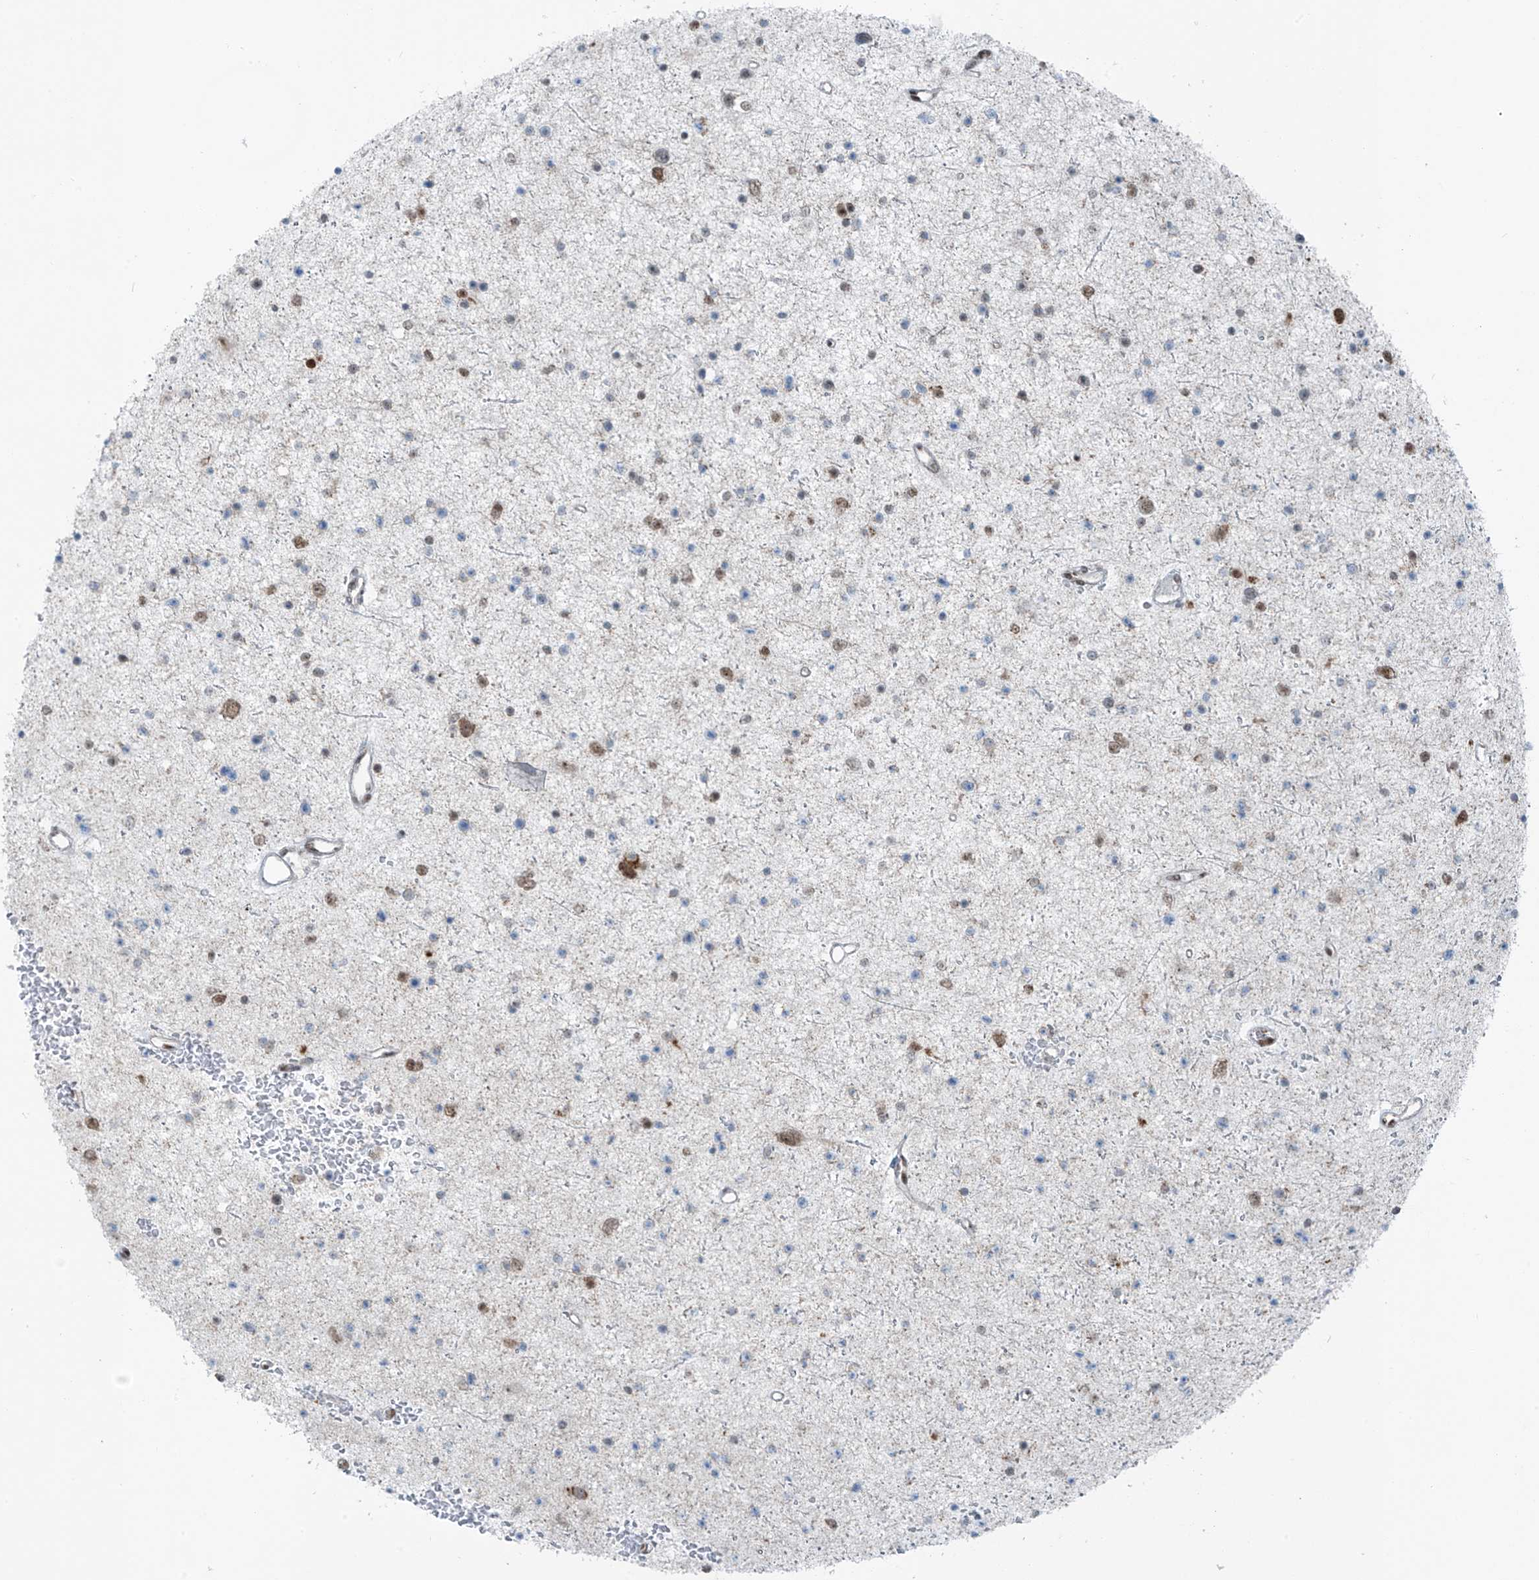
{"staining": {"intensity": "moderate", "quantity": "<25%", "location": "nuclear"}, "tissue": "glioma", "cell_type": "Tumor cells", "image_type": "cancer", "snomed": [{"axis": "morphology", "description": "Glioma, malignant, Low grade"}, {"axis": "topography", "description": "Cerebral cortex"}], "caption": "Protein positivity by IHC shows moderate nuclear staining in about <25% of tumor cells in glioma.", "gene": "WRNIP1", "patient": {"sex": "female", "age": 39}}